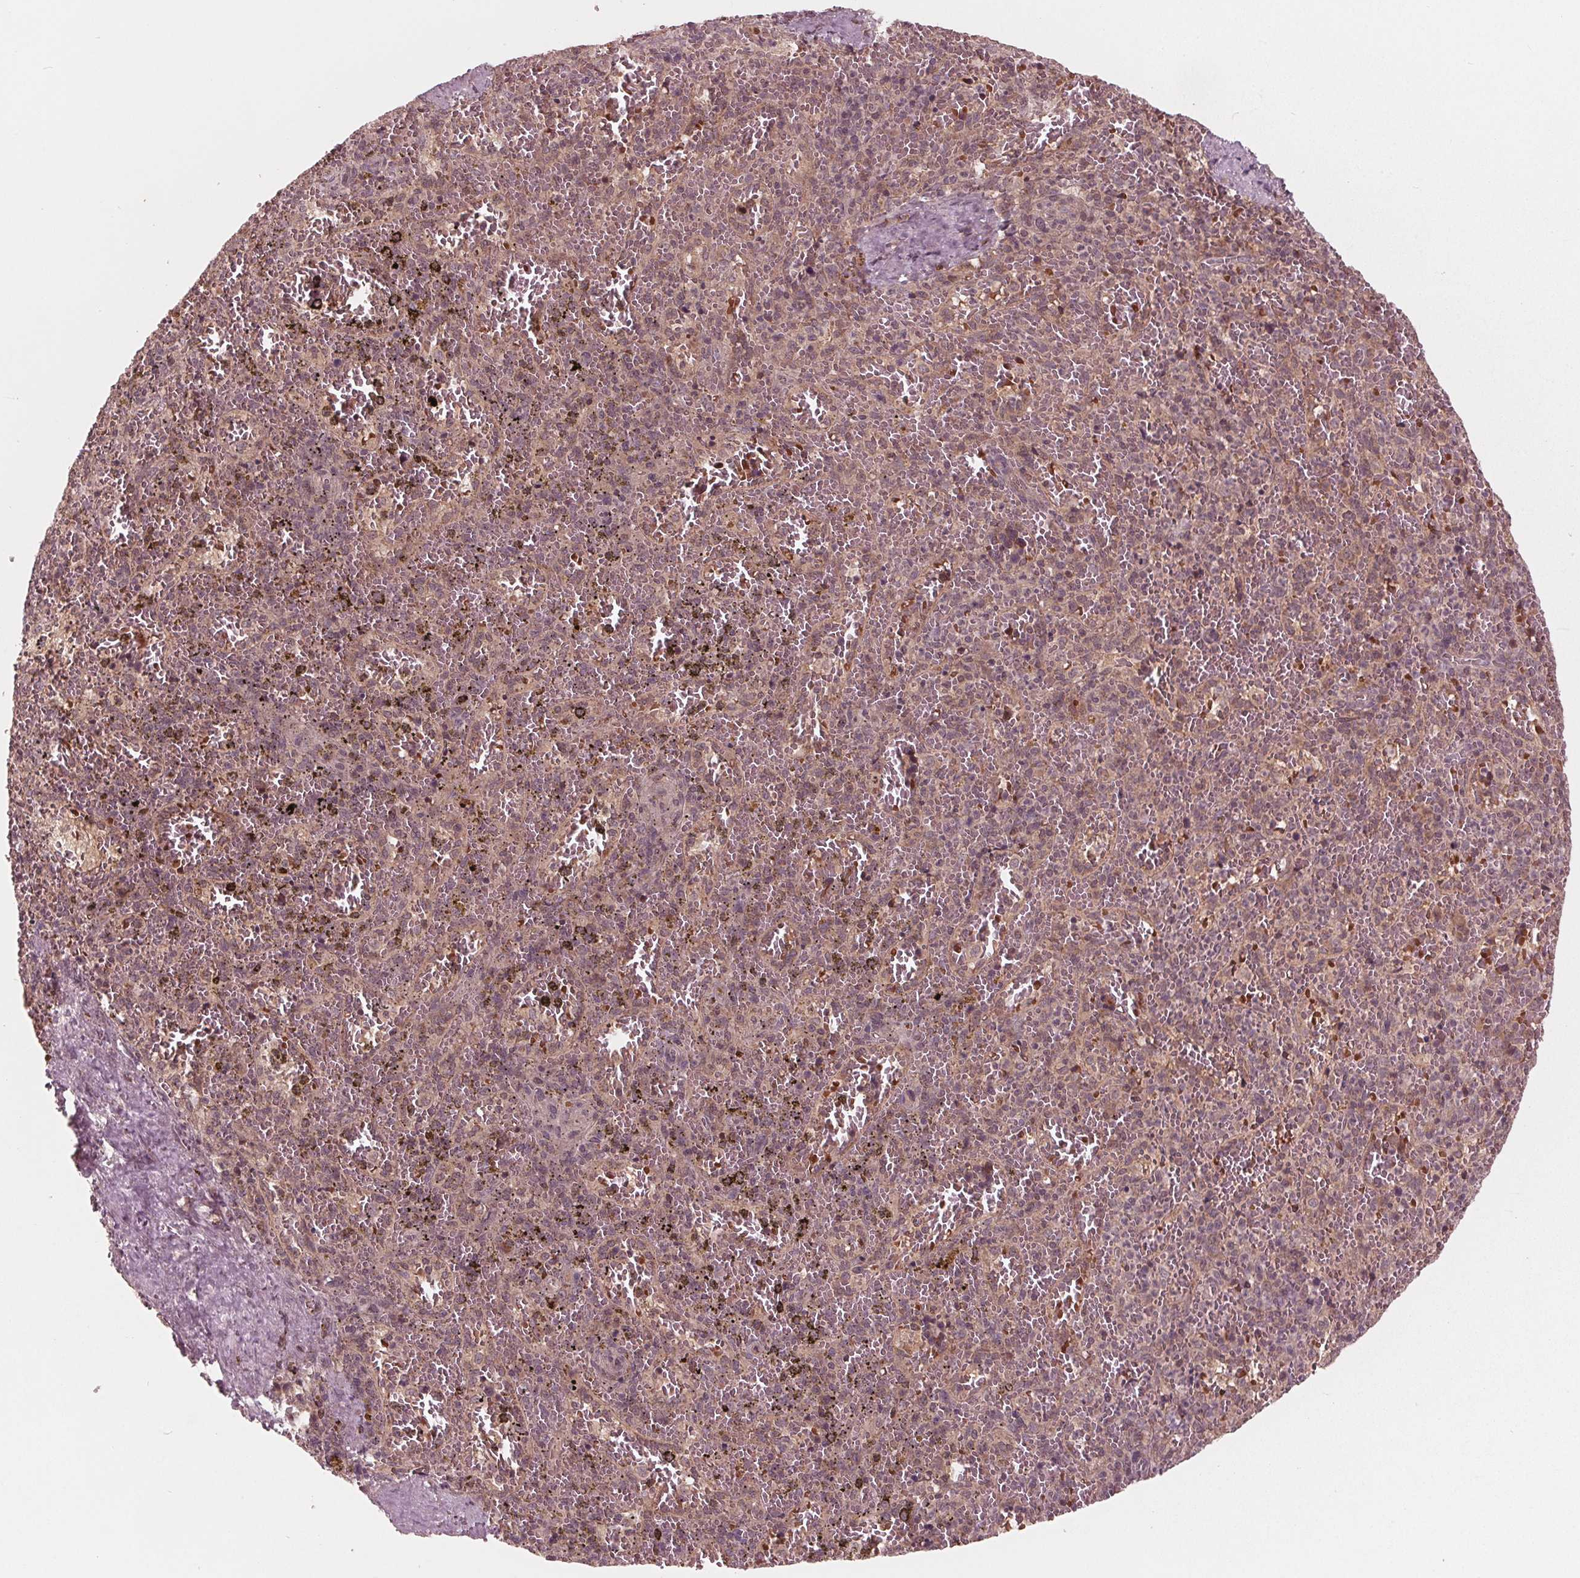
{"staining": {"intensity": "weak", "quantity": "<25%", "location": "nuclear"}, "tissue": "spleen", "cell_type": "Cells in red pulp", "image_type": "normal", "snomed": [{"axis": "morphology", "description": "Normal tissue, NOS"}, {"axis": "topography", "description": "Spleen"}], "caption": "Image shows no significant protein staining in cells in red pulp of benign spleen. (Brightfield microscopy of DAB immunohistochemistry at high magnification).", "gene": "UBALD1", "patient": {"sex": "female", "age": 50}}